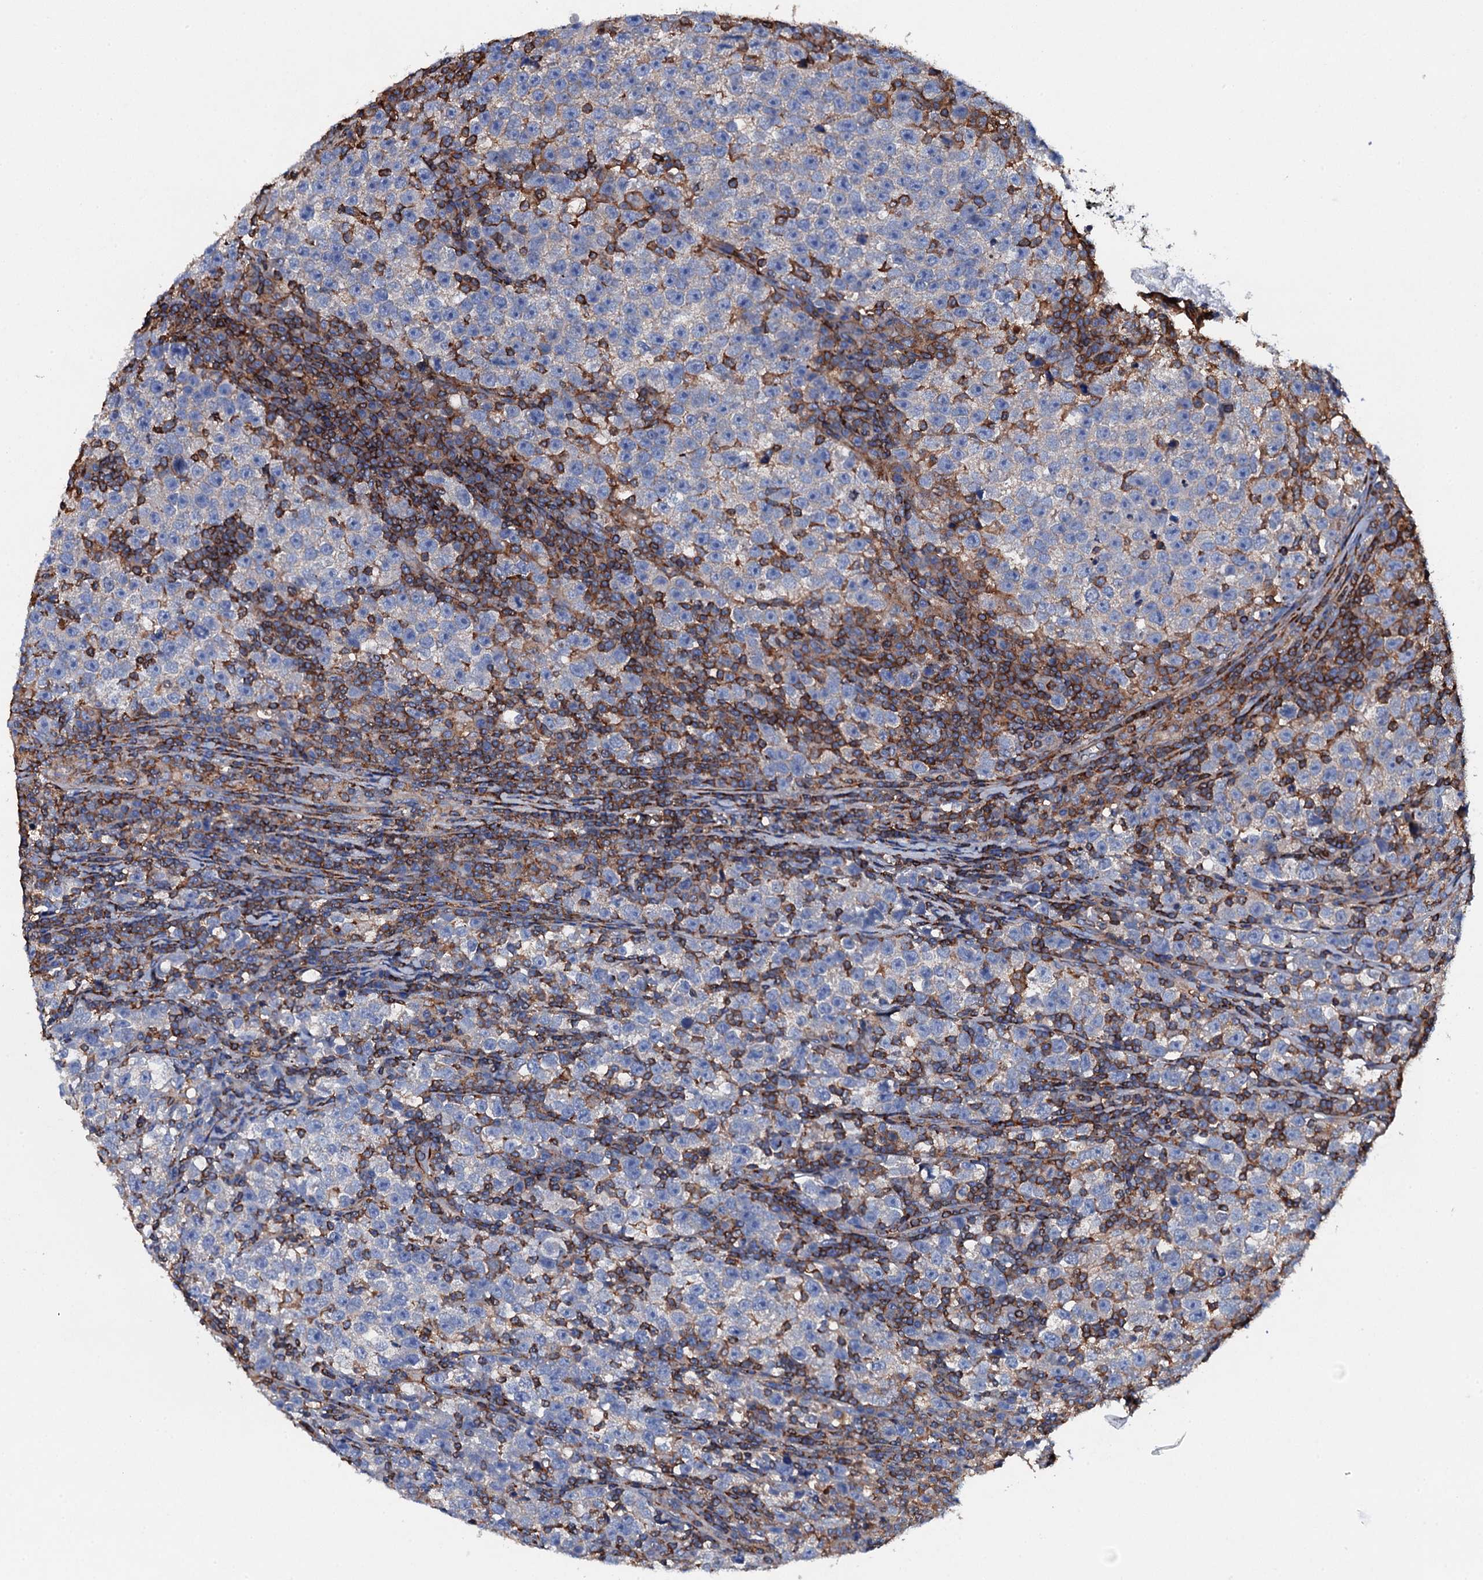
{"staining": {"intensity": "negative", "quantity": "none", "location": "none"}, "tissue": "testis cancer", "cell_type": "Tumor cells", "image_type": "cancer", "snomed": [{"axis": "morphology", "description": "Normal tissue, NOS"}, {"axis": "morphology", "description": "Seminoma, NOS"}, {"axis": "topography", "description": "Testis"}], "caption": "This is a histopathology image of IHC staining of seminoma (testis), which shows no staining in tumor cells. (DAB immunohistochemistry with hematoxylin counter stain).", "gene": "MS4A4E", "patient": {"sex": "male", "age": 43}}